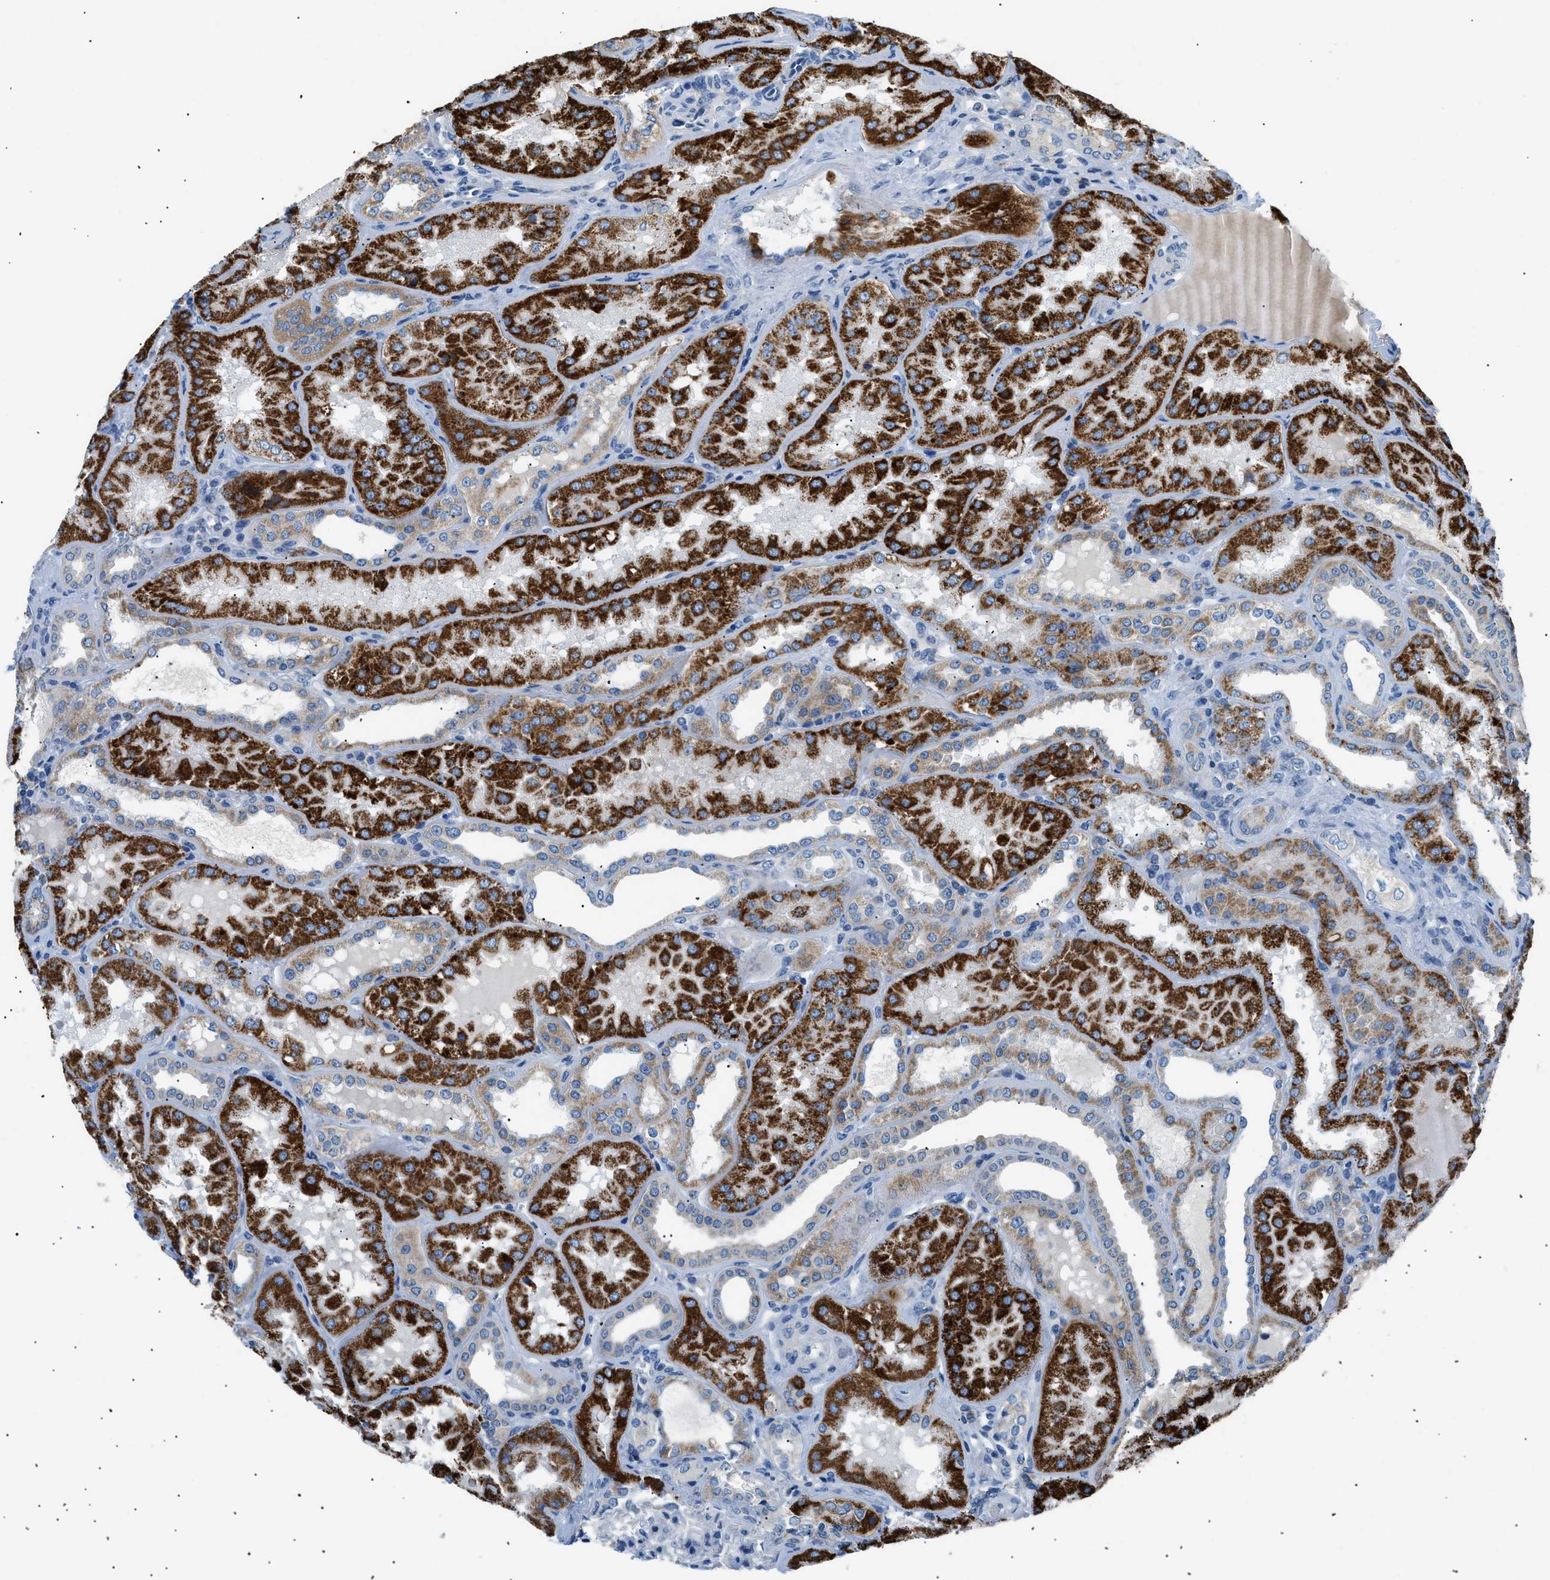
{"staining": {"intensity": "negative", "quantity": "none", "location": "none"}, "tissue": "kidney", "cell_type": "Cells in glomeruli", "image_type": "normal", "snomed": [{"axis": "morphology", "description": "Normal tissue, NOS"}, {"axis": "topography", "description": "Kidney"}], "caption": "Immunohistochemistry (IHC) micrograph of benign kidney: human kidney stained with DAB (3,3'-diaminobenzidine) displays no significant protein staining in cells in glomeruli. Brightfield microscopy of immunohistochemistry (IHC) stained with DAB (3,3'-diaminobenzidine) (brown) and hematoxylin (blue), captured at high magnification.", "gene": "ILDR1", "patient": {"sex": "female", "age": 56}}